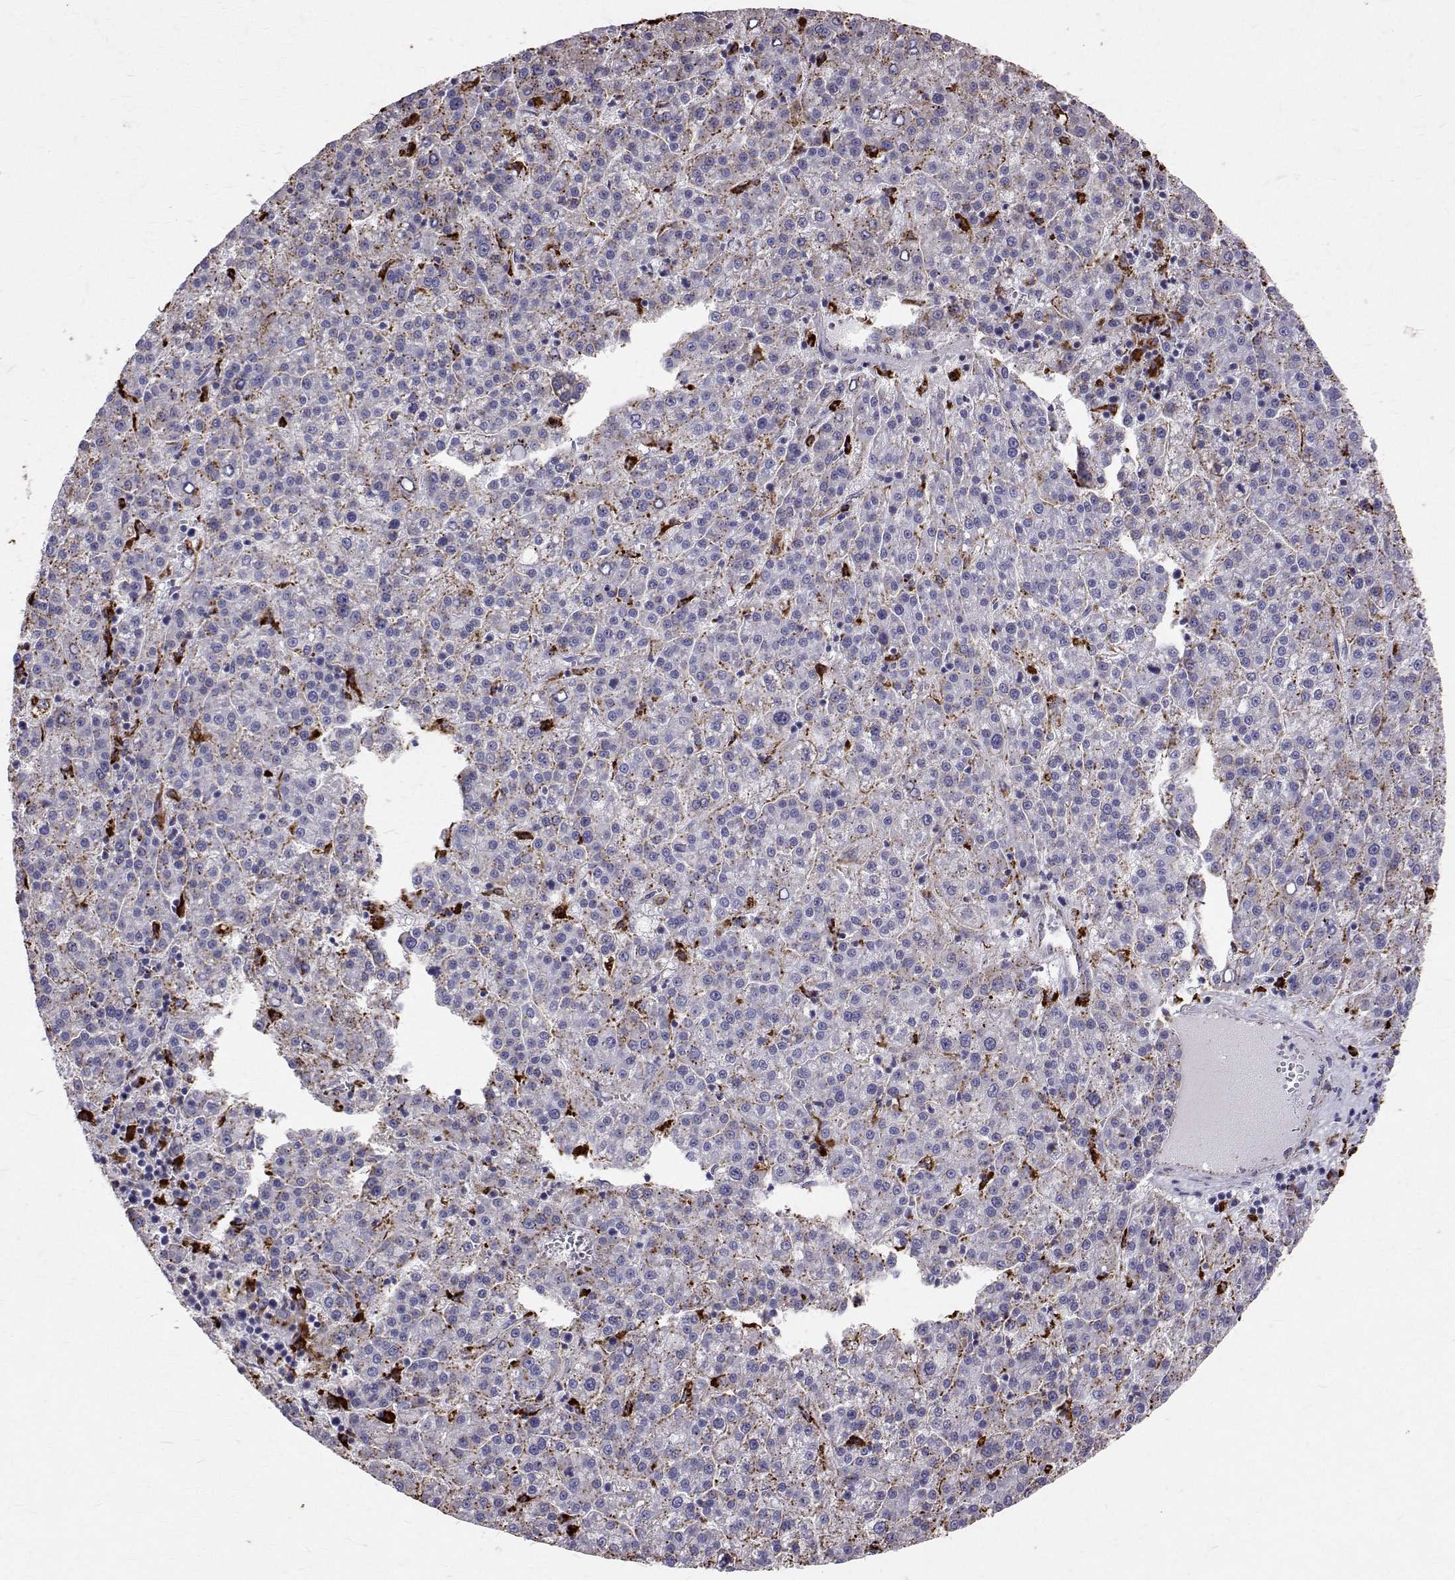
{"staining": {"intensity": "moderate", "quantity": "<25%", "location": "cytoplasmic/membranous"}, "tissue": "liver cancer", "cell_type": "Tumor cells", "image_type": "cancer", "snomed": [{"axis": "morphology", "description": "Carcinoma, Hepatocellular, NOS"}, {"axis": "topography", "description": "Liver"}], "caption": "Liver hepatocellular carcinoma stained for a protein (brown) shows moderate cytoplasmic/membranous positive positivity in approximately <25% of tumor cells.", "gene": "TPP1", "patient": {"sex": "female", "age": 58}}